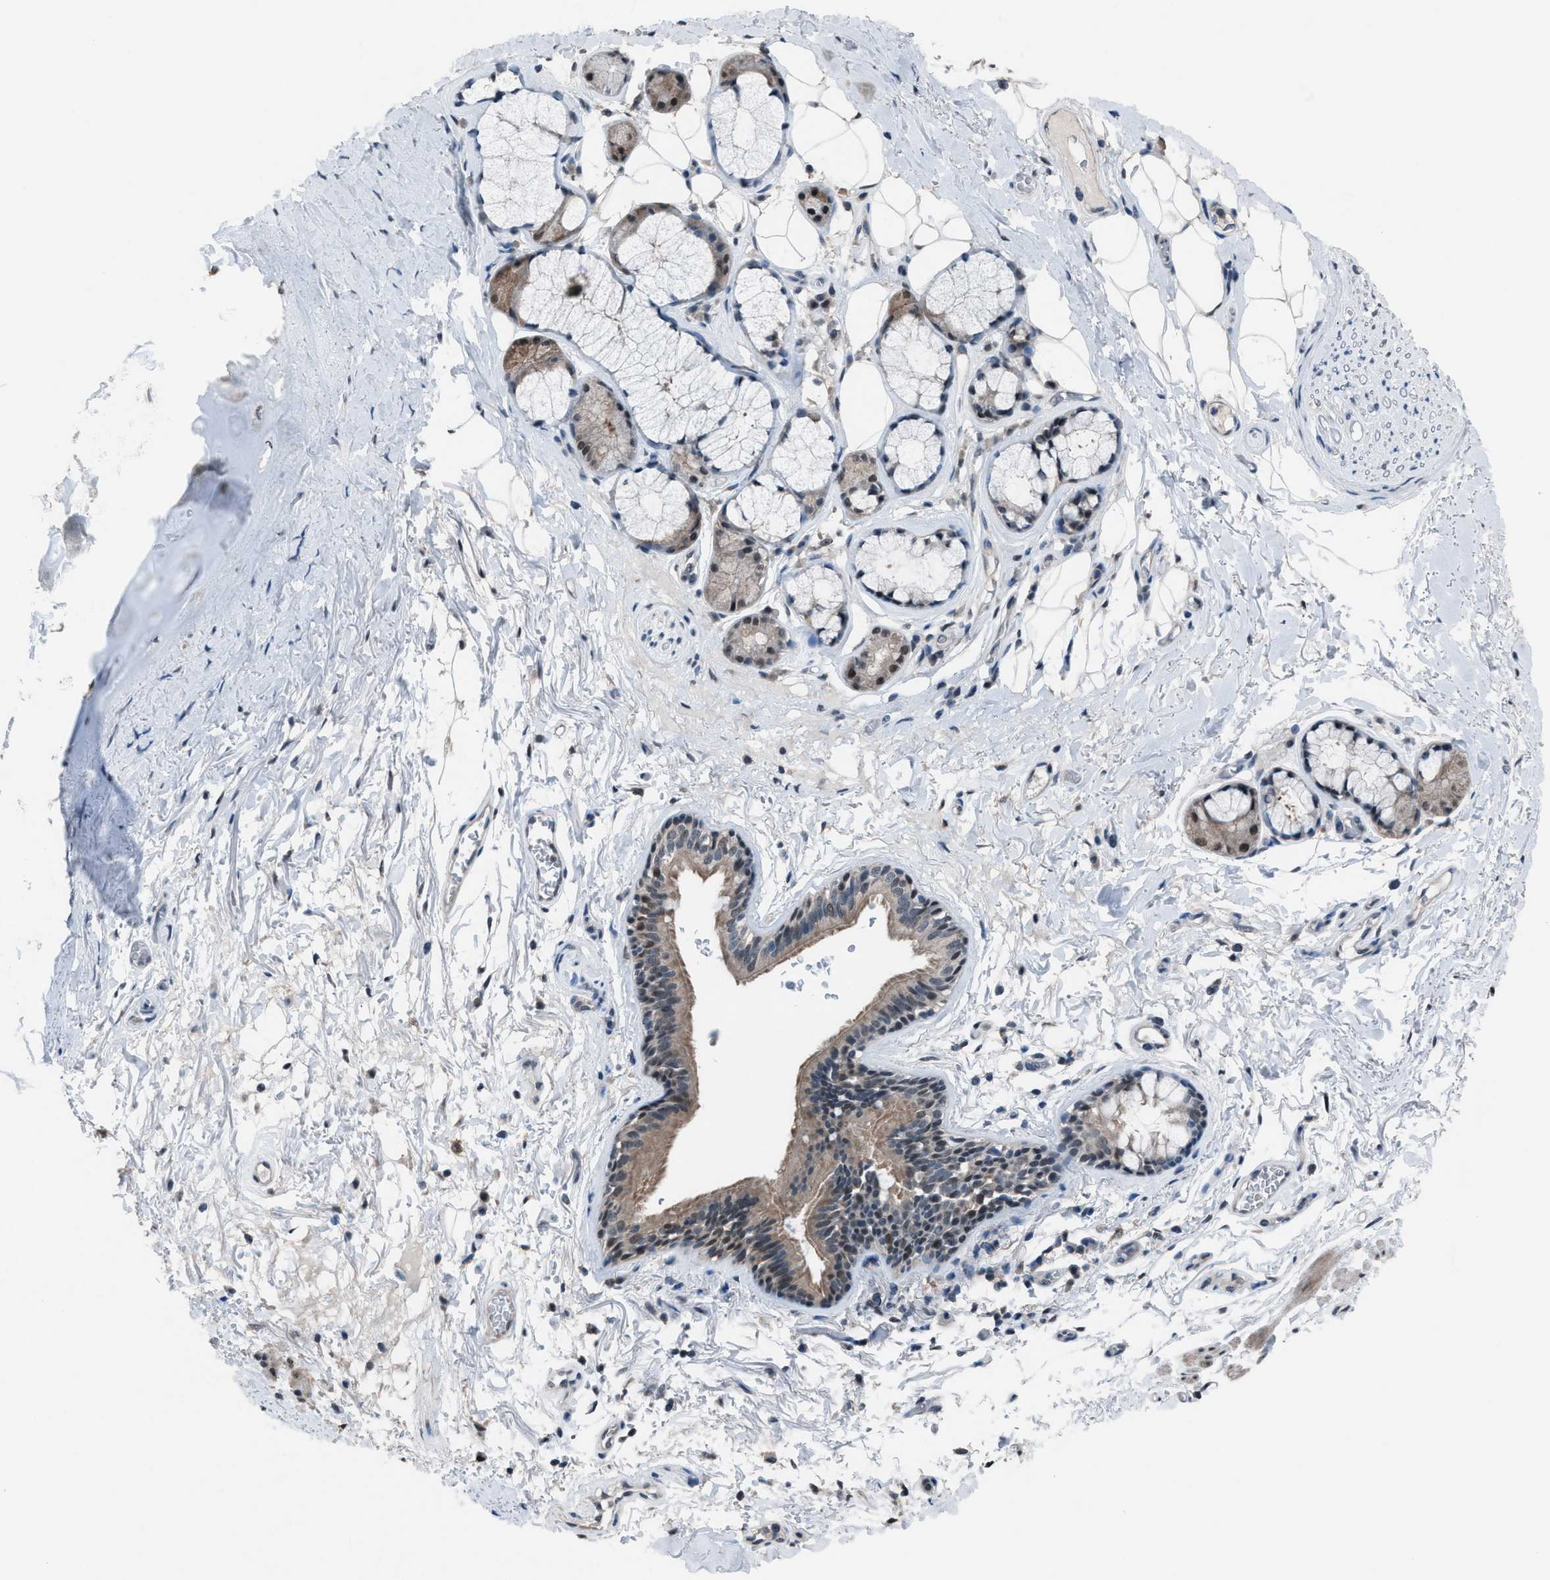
{"staining": {"intensity": "moderate", "quantity": ">75%", "location": "cytoplasmic/membranous"}, "tissue": "bronchus", "cell_type": "Respiratory epithelial cells", "image_type": "normal", "snomed": [{"axis": "morphology", "description": "Normal tissue, NOS"}, {"axis": "topography", "description": "Cartilage tissue"}], "caption": "Protein expression analysis of benign human bronchus reveals moderate cytoplasmic/membranous positivity in about >75% of respiratory epithelial cells. (DAB (3,3'-diaminobenzidine) = brown stain, brightfield microscopy at high magnification).", "gene": "ZNF276", "patient": {"sex": "female", "age": 63}}